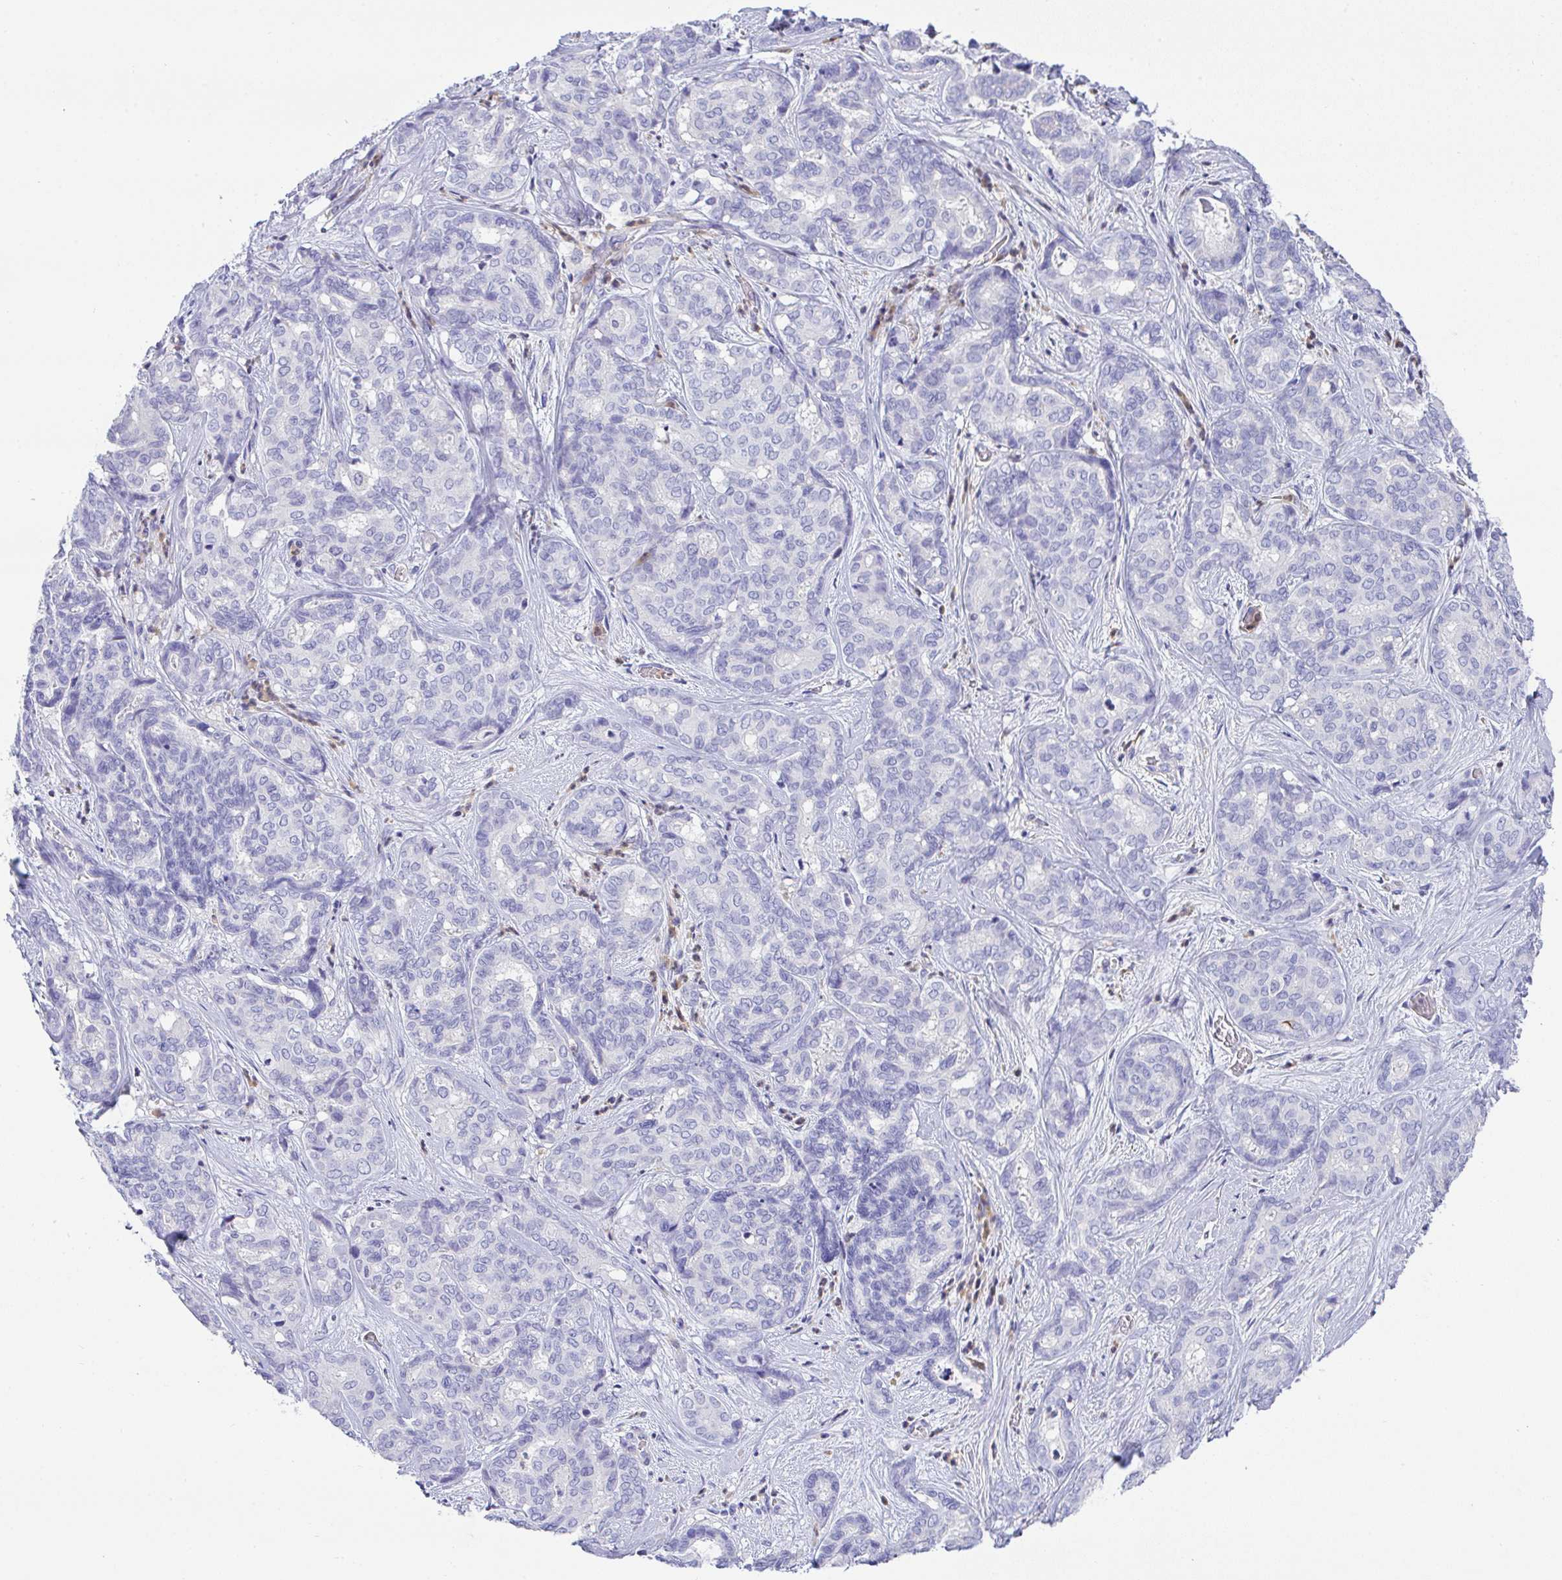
{"staining": {"intensity": "negative", "quantity": "none", "location": "none"}, "tissue": "liver cancer", "cell_type": "Tumor cells", "image_type": "cancer", "snomed": [{"axis": "morphology", "description": "Cholangiocarcinoma"}, {"axis": "topography", "description": "Liver"}], "caption": "Human liver cancer stained for a protein using immunohistochemistry (IHC) displays no expression in tumor cells.", "gene": "TNFAIP8", "patient": {"sex": "female", "age": 64}}